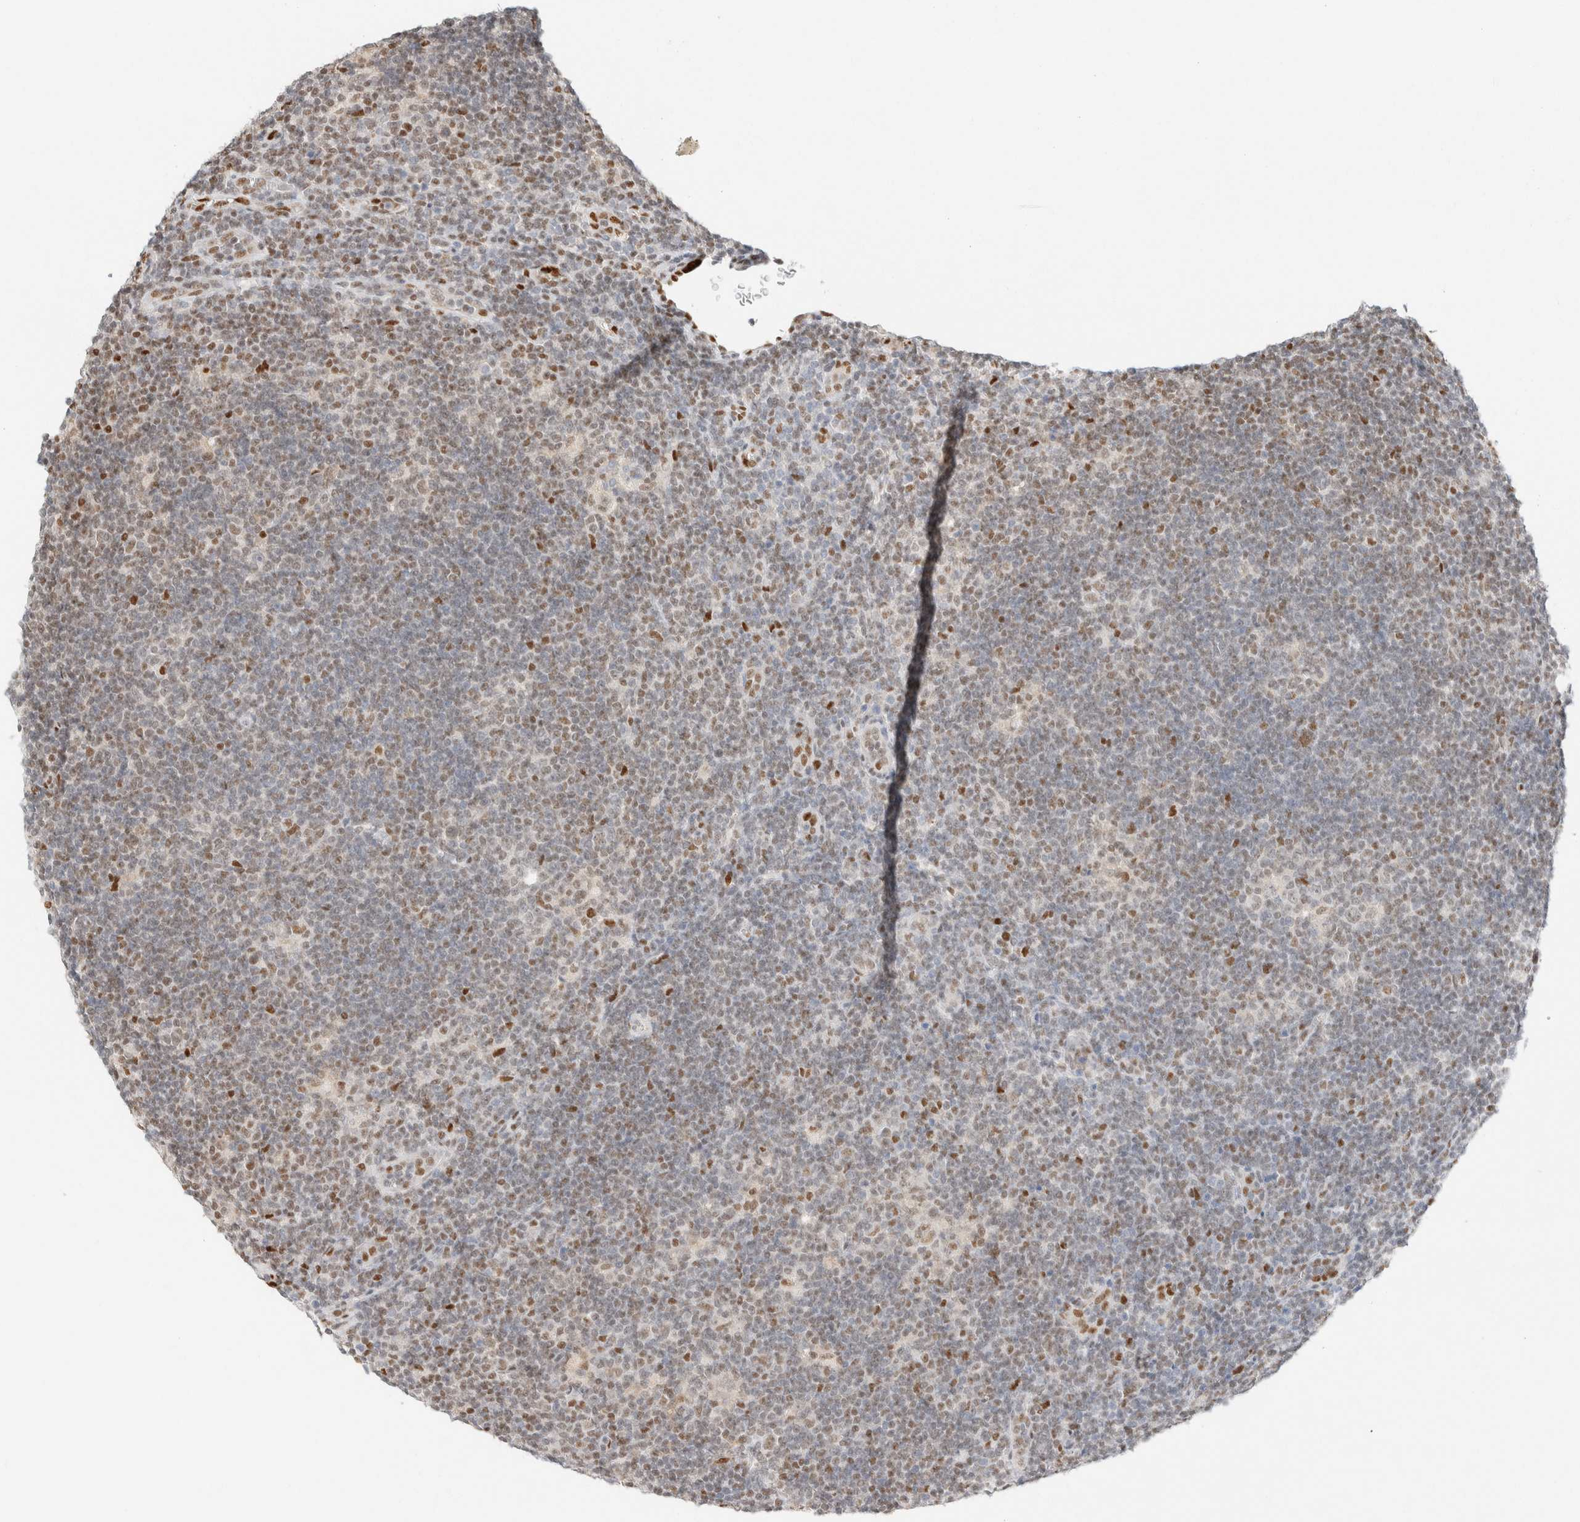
{"staining": {"intensity": "weak", "quantity": "25%-75%", "location": "nuclear"}, "tissue": "lymphoma", "cell_type": "Tumor cells", "image_type": "cancer", "snomed": [{"axis": "morphology", "description": "Hodgkin's disease, NOS"}, {"axis": "topography", "description": "Lymph node"}], "caption": "Protein expression analysis of human Hodgkin's disease reveals weak nuclear expression in approximately 25%-75% of tumor cells. (DAB (3,3'-diaminobenzidine) = brown stain, brightfield microscopy at high magnification).", "gene": "DDB2", "patient": {"sex": "female", "age": 57}}